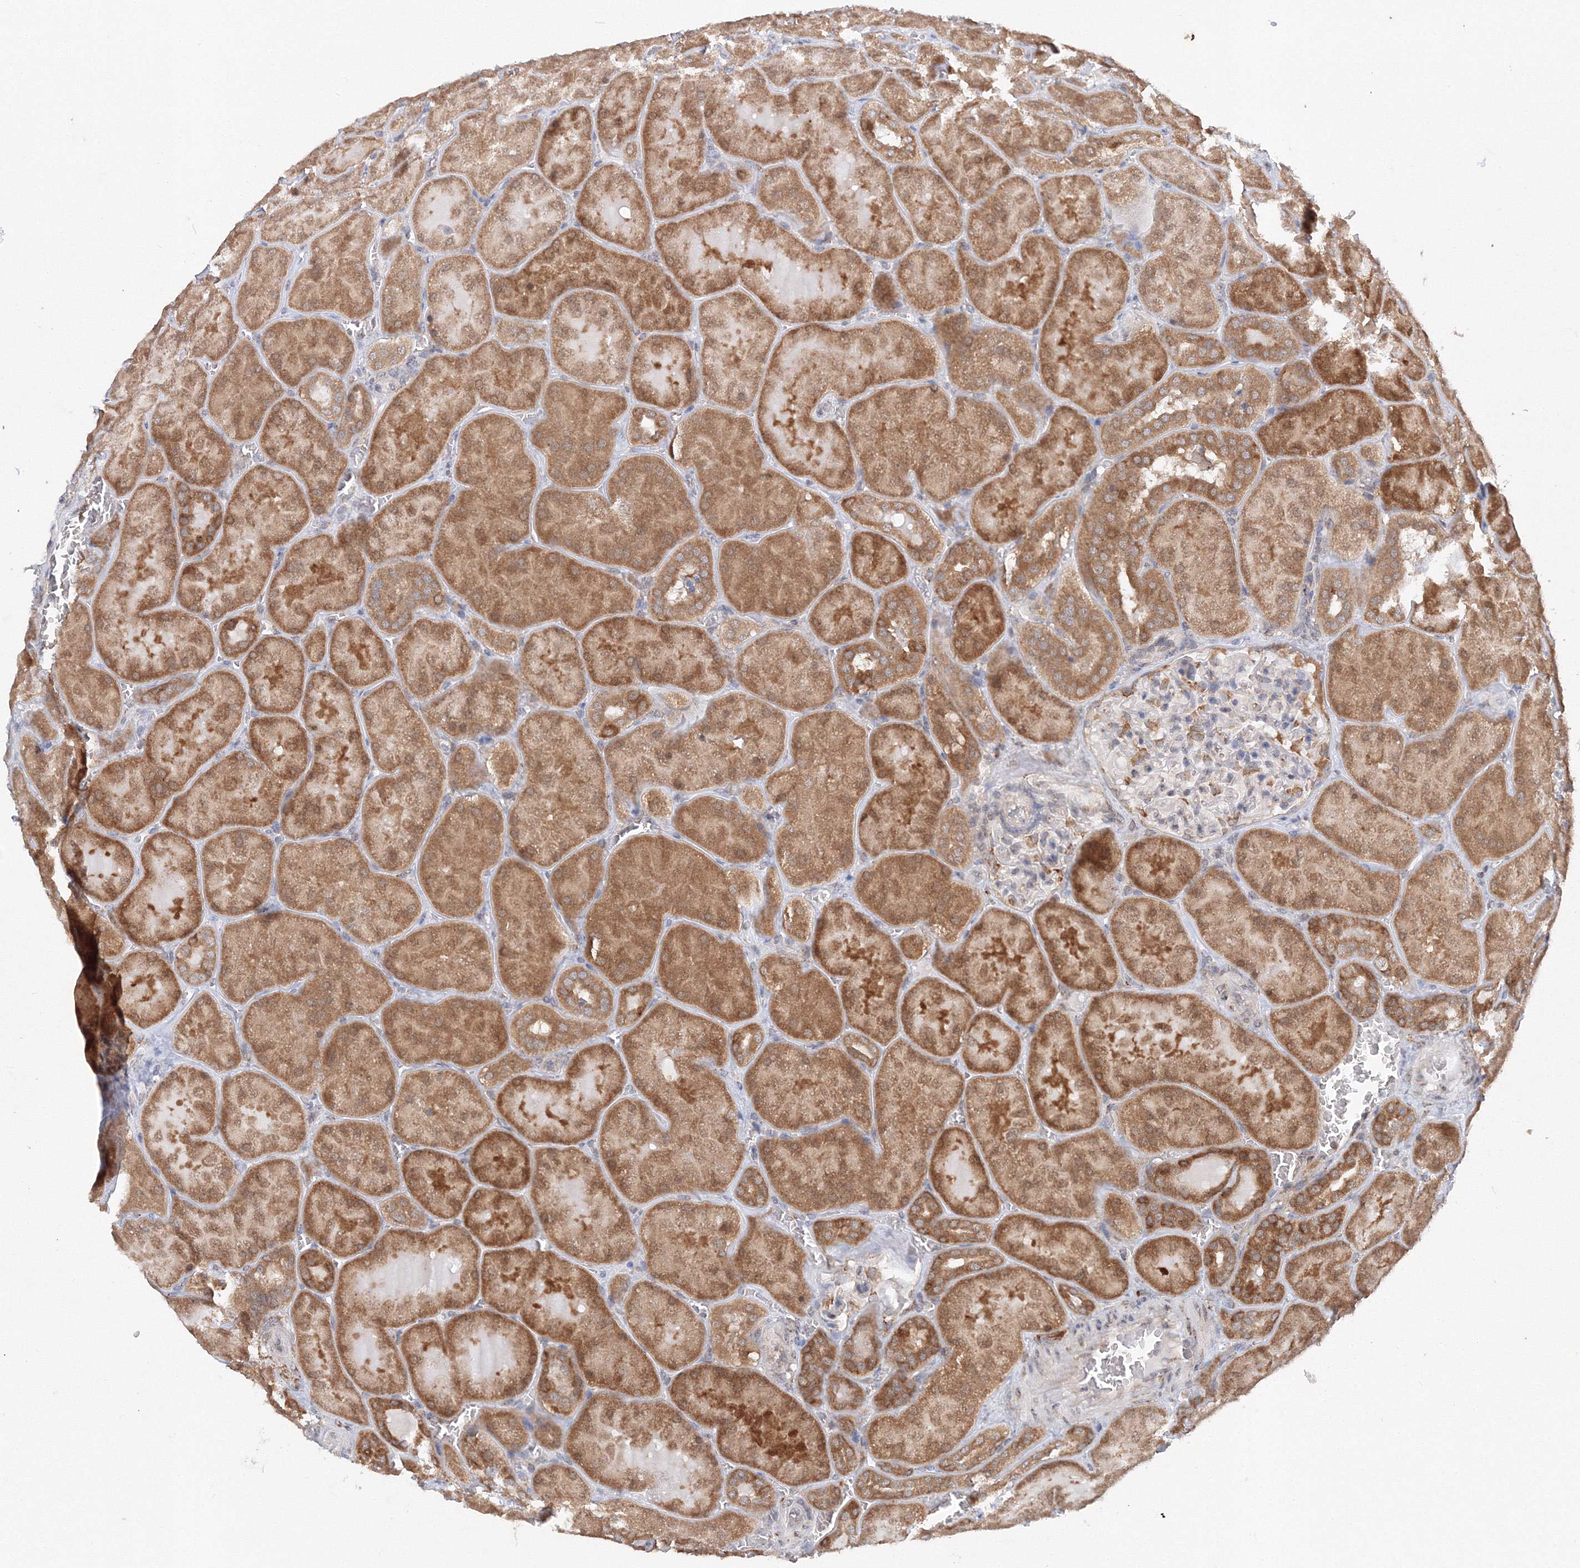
{"staining": {"intensity": "strong", "quantity": "<25%", "location": "cytoplasmic/membranous"}, "tissue": "kidney", "cell_type": "Cells in glomeruli", "image_type": "normal", "snomed": [{"axis": "morphology", "description": "Normal tissue, NOS"}, {"axis": "topography", "description": "Kidney"}], "caption": "Immunohistochemistry photomicrograph of benign human kidney stained for a protein (brown), which reveals medium levels of strong cytoplasmic/membranous expression in approximately <25% of cells in glomeruli.", "gene": "DIS3L2", "patient": {"sex": "male", "age": 28}}